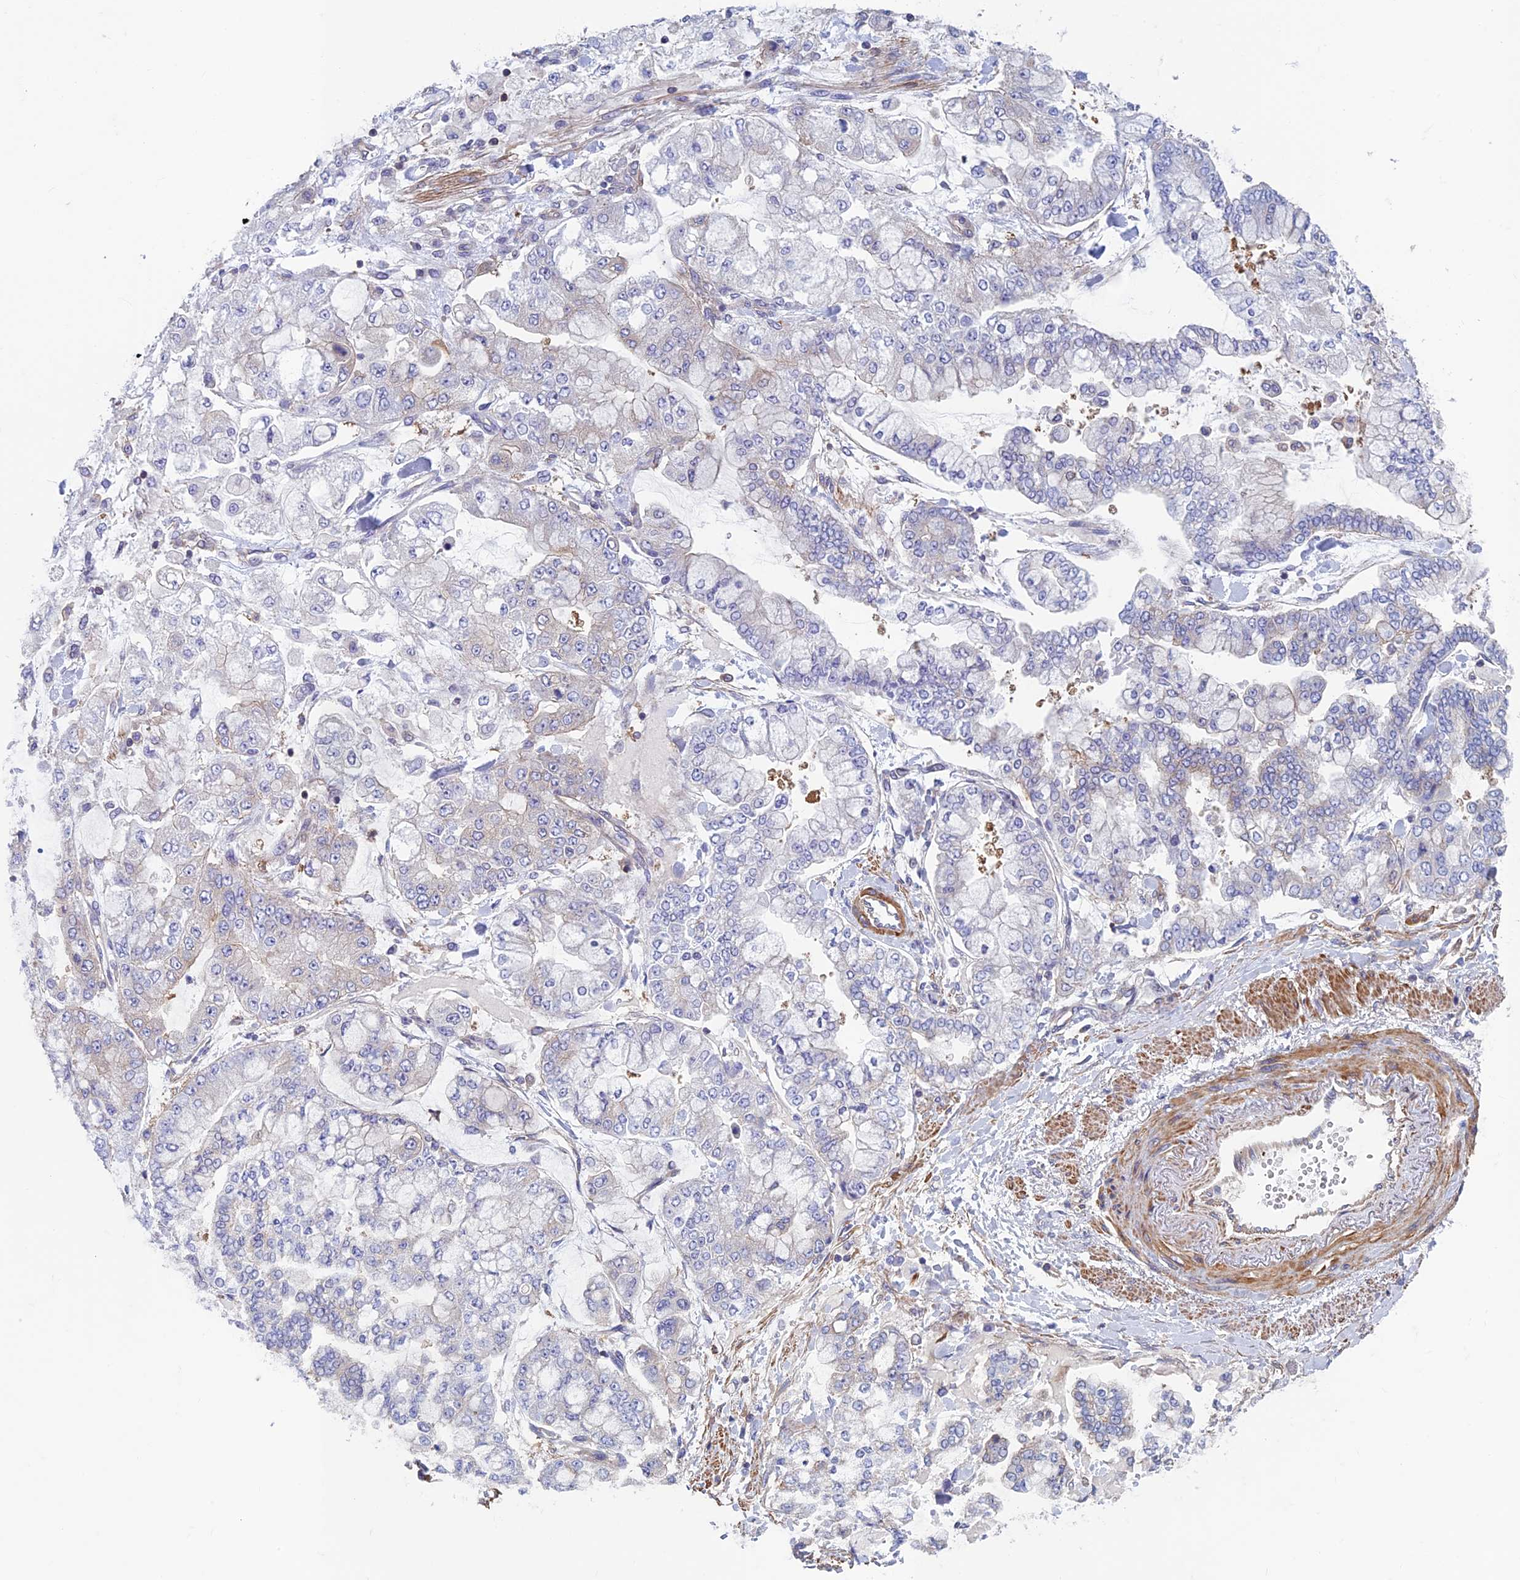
{"staining": {"intensity": "negative", "quantity": "none", "location": "none"}, "tissue": "stomach cancer", "cell_type": "Tumor cells", "image_type": "cancer", "snomed": [{"axis": "morphology", "description": "Normal tissue, NOS"}, {"axis": "morphology", "description": "Adenocarcinoma, NOS"}, {"axis": "topography", "description": "Stomach, upper"}, {"axis": "topography", "description": "Stomach"}], "caption": "There is no significant positivity in tumor cells of stomach cancer.", "gene": "DNM1L", "patient": {"sex": "male", "age": 76}}